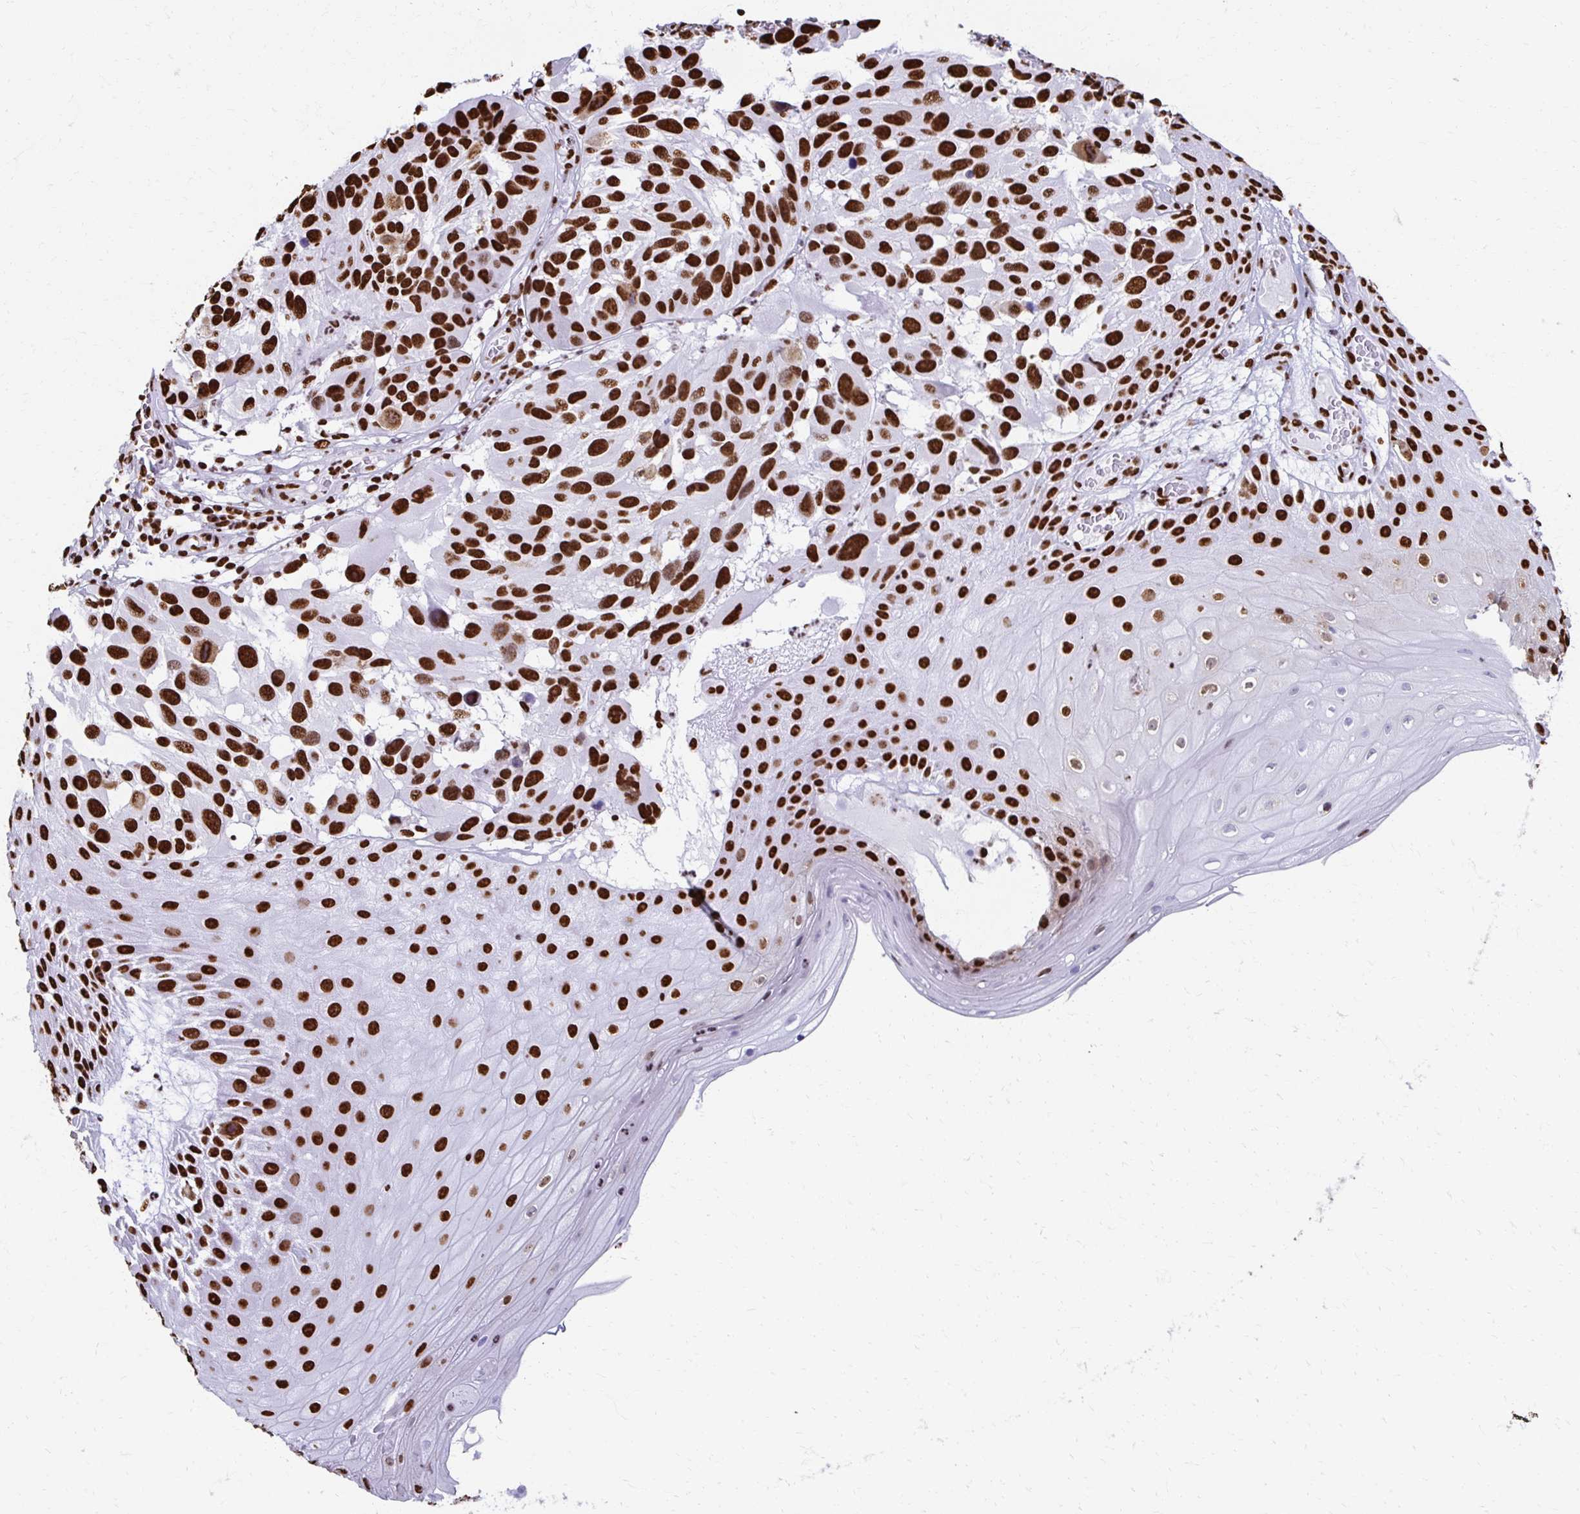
{"staining": {"intensity": "strong", "quantity": ">75%", "location": "nuclear"}, "tissue": "melanoma", "cell_type": "Tumor cells", "image_type": "cancer", "snomed": [{"axis": "morphology", "description": "Malignant melanoma, NOS"}, {"axis": "topography", "description": "Skin"}], "caption": "Melanoma stained with DAB (3,3'-diaminobenzidine) immunohistochemistry shows high levels of strong nuclear expression in approximately >75% of tumor cells.", "gene": "NONO", "patient": {"sex": "male", "age": 53}}